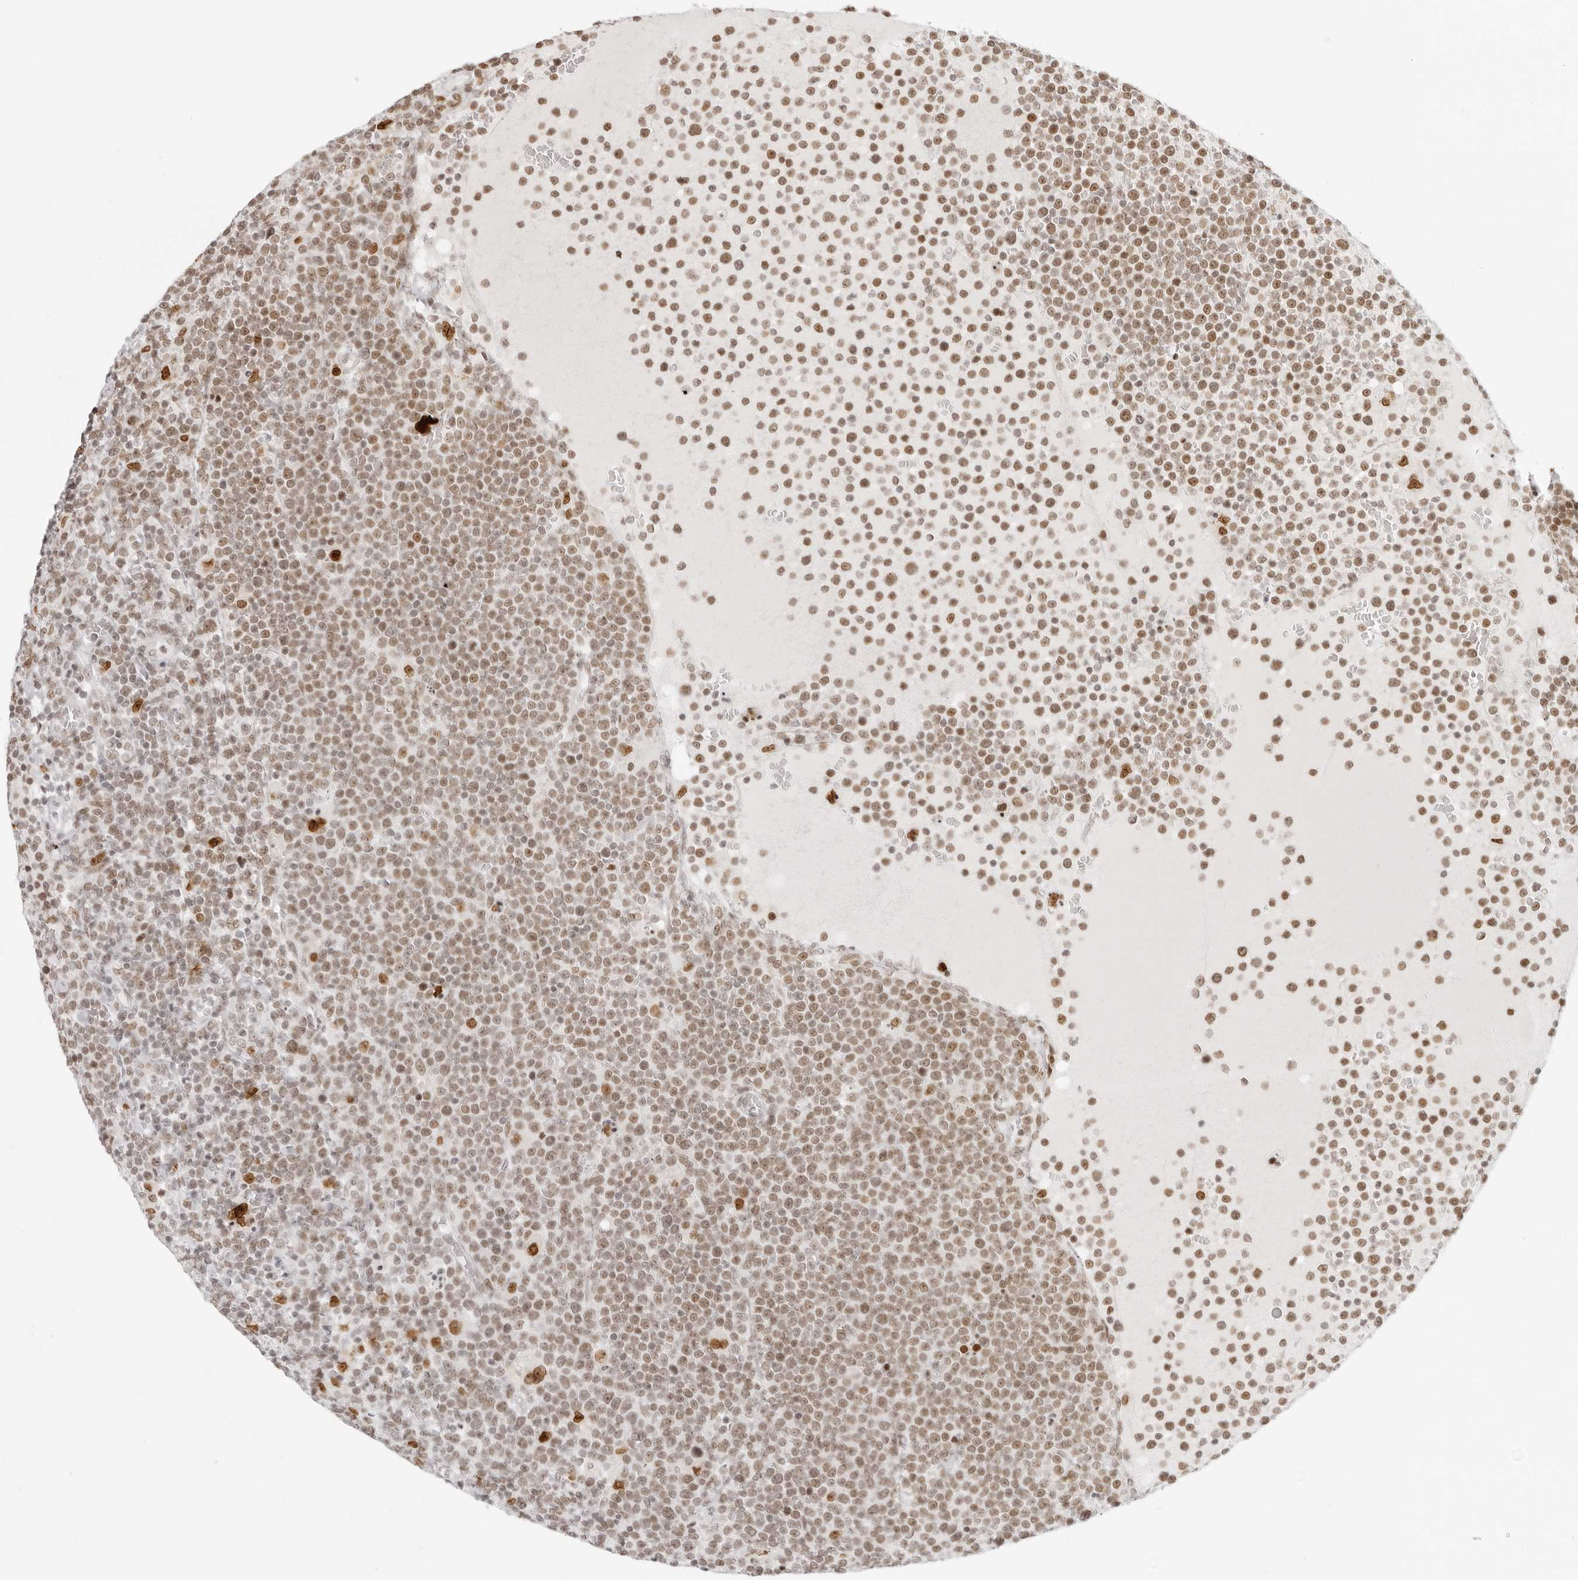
{"staining": {"intensity": "moderate", "quantity": ">75%", "location": "nuclear"}, "tissue": "lymphoma", "cell_type": "Tumor cells", "image_type": "cancer", "snomed": [{"axis": "morphology", "description": "Malignant lymphoma, non-Hodgkin's type, High grade"}, {"axis": "topography", "description": "Lymph node"}], "caption": "High-grade malignant lymphoma, non-Hodgkin's type was stained to show a protein in brown. There is medium levels of moderate nuclear positivity in approximately >75% of tumor cells.", "gene": "RCC1", "patient": {"sex": "male", "age": 61}}